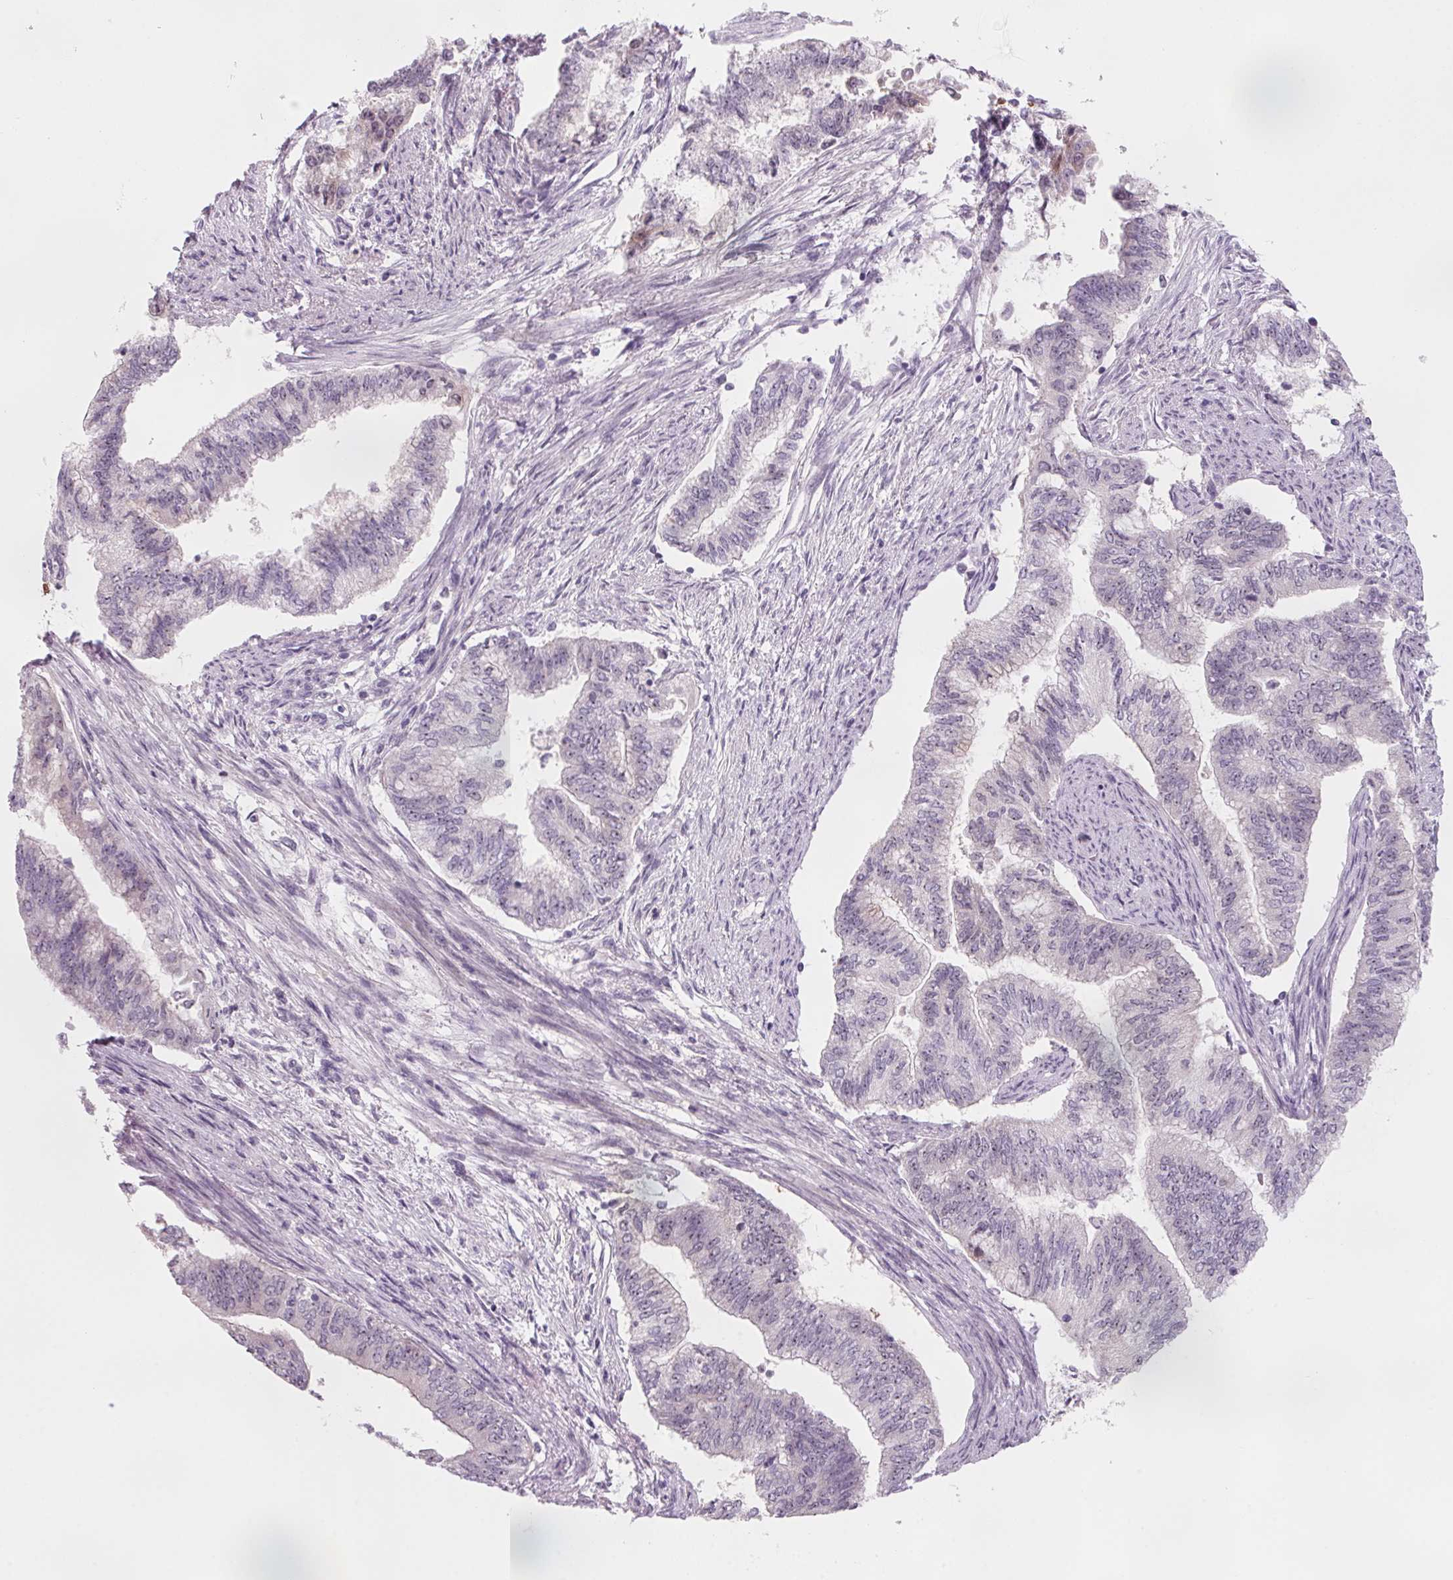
{"staining": {"intensity": "negative", "quantity": "none", "location": "none"}, "tissue": "endometrial cancer", "cell_type": "Tumor cells", "image_type": "cancer", "snomed": [{"axis": "morphology", "description": "Adenocarcinoma, NOS"}, {"axis": "topography", "description": "Endometrium"}], "caption": "Human endometrial cancer stained for a protein using IHC exhibits no positivity in tumor cells.", "gene": "DNTTIP2", "patient": {"sex": "female", "age": 65}}